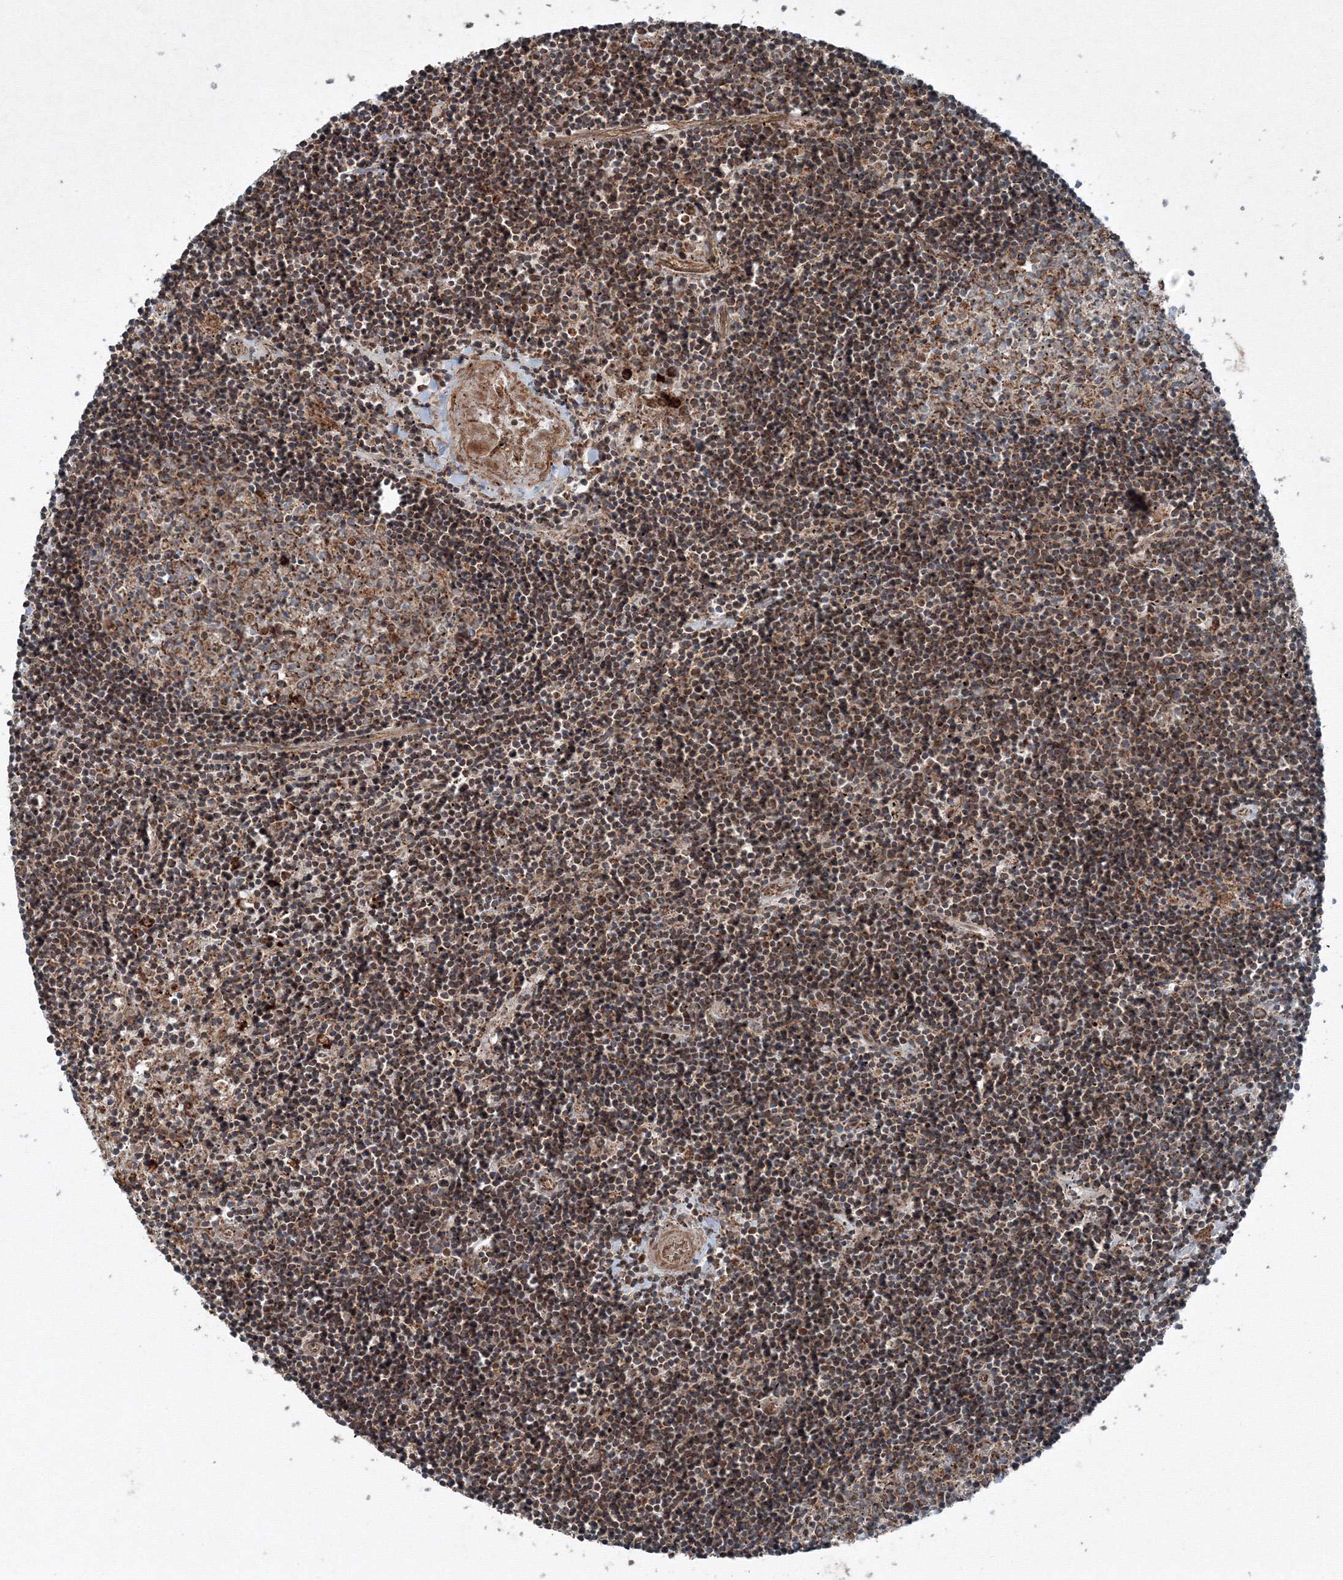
{"staining": {"intensity": "strong", "quantity": ">75%", "location": "cytoplasmic/membranous"}, "tissue": "lymphoma", "cell_type": "Tumor cells", "image_type": "cancer", "snomed": [{"axis": "morphology", "description": "Malignant lymphoma, non-Hodgkin's type, Low grade"}, {"axis": "topography", "description": "Spleen"}], "caption": "Tumor cells show strong cytoplasmic/membranous staining in approximately >75% of cells in low-grade malignant lymphoma, non-Hodgkin's type. (Brightfield microscopy of DAB IHC at high magnification).", "gene": "COPS7B", "patient": {"sex": "male", "age": 76}}